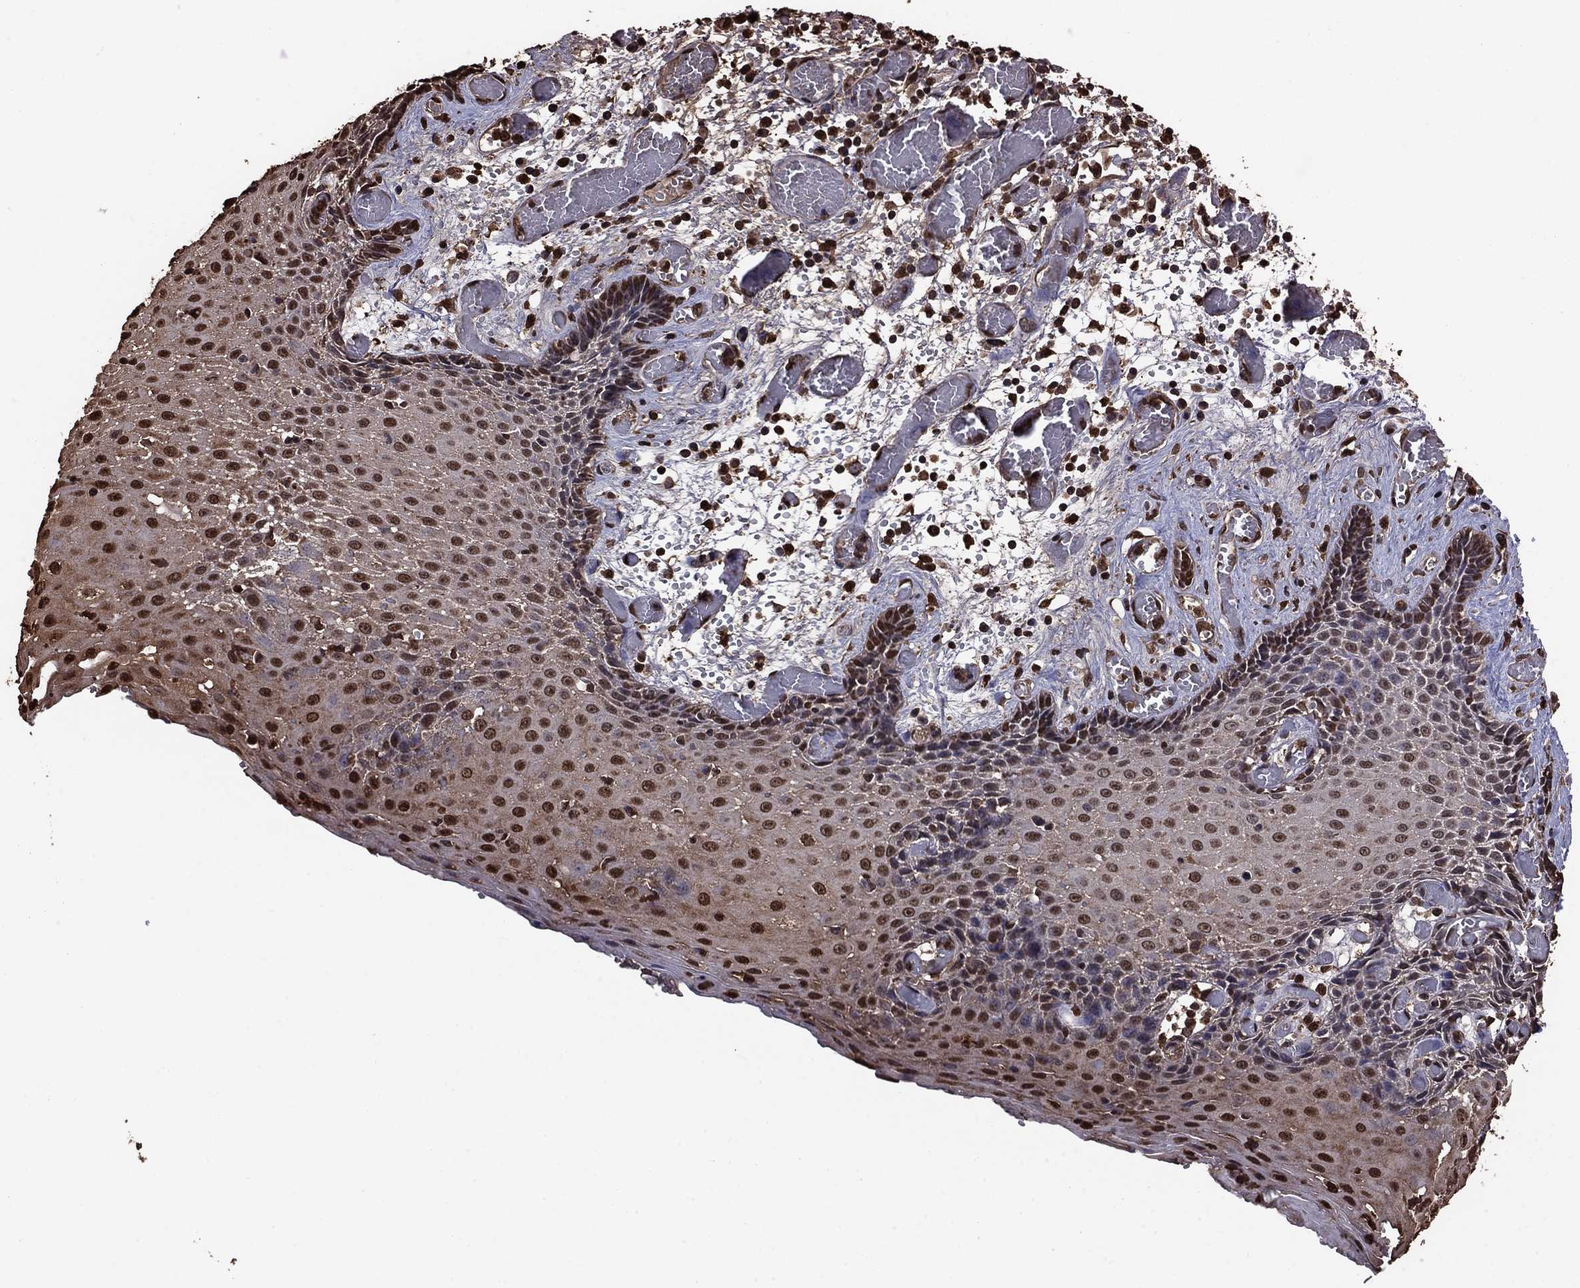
{"staining": {"intensity": "moderate", "quantity": "25%-75%", "location": "nuclear"}, "tissue": "esophagus", "cell_type": "Squamous epithelial cells", "image_type": "normal", "snomed": [{"axis": "morphology", "description": "Normal tissue, NOS"}, {"axis": "topography", "description": "Esophagus"}], "caption": "A high-resolution image shows immunohistochemistry staining of unremarkable esophagus, which exhibits moderate nuclear staining in approximately 25%-75% of squamous epithelial cells.", "gene": "GAPDH", "patient": {"sex": "male", "age": 58}}